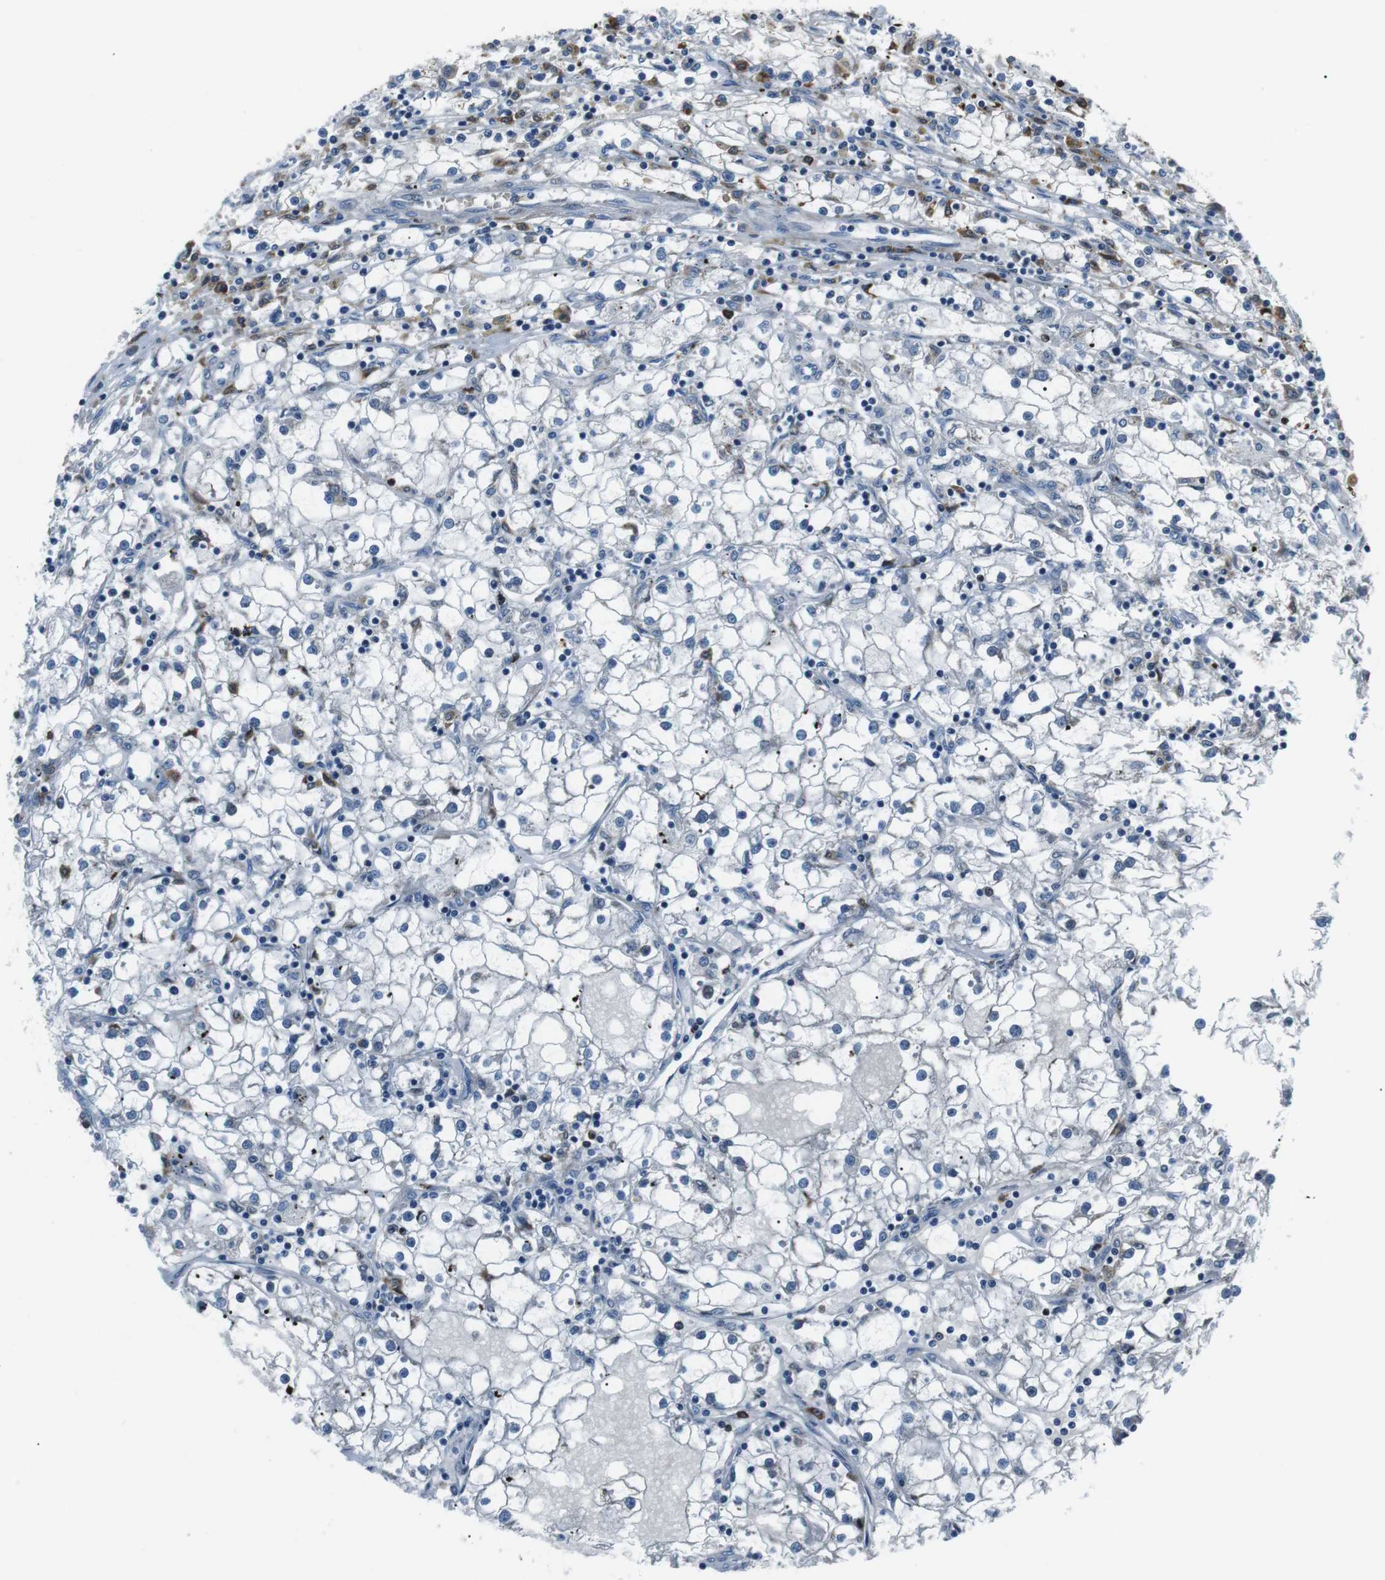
{"staining": {"intensity": "negative", "quantity": "none", "location": "none"}, "tissue": "renal cancer", "cell_type": "Tumor cells", "image_type": "cancer", "snomed": [{"axis": "morphology", "description": "Adenocarcinoma, NOS"}, {"axis": "topography", "description": "Kidney"}], "caption": "Immunohistochemistry histopathology image of human renal cancer (adenocarcinoma) stained for a protein (brown), which shows no staining in tumor cells.", "gene": "BLNK", "patient": {"sex": "male", "age": 56}}